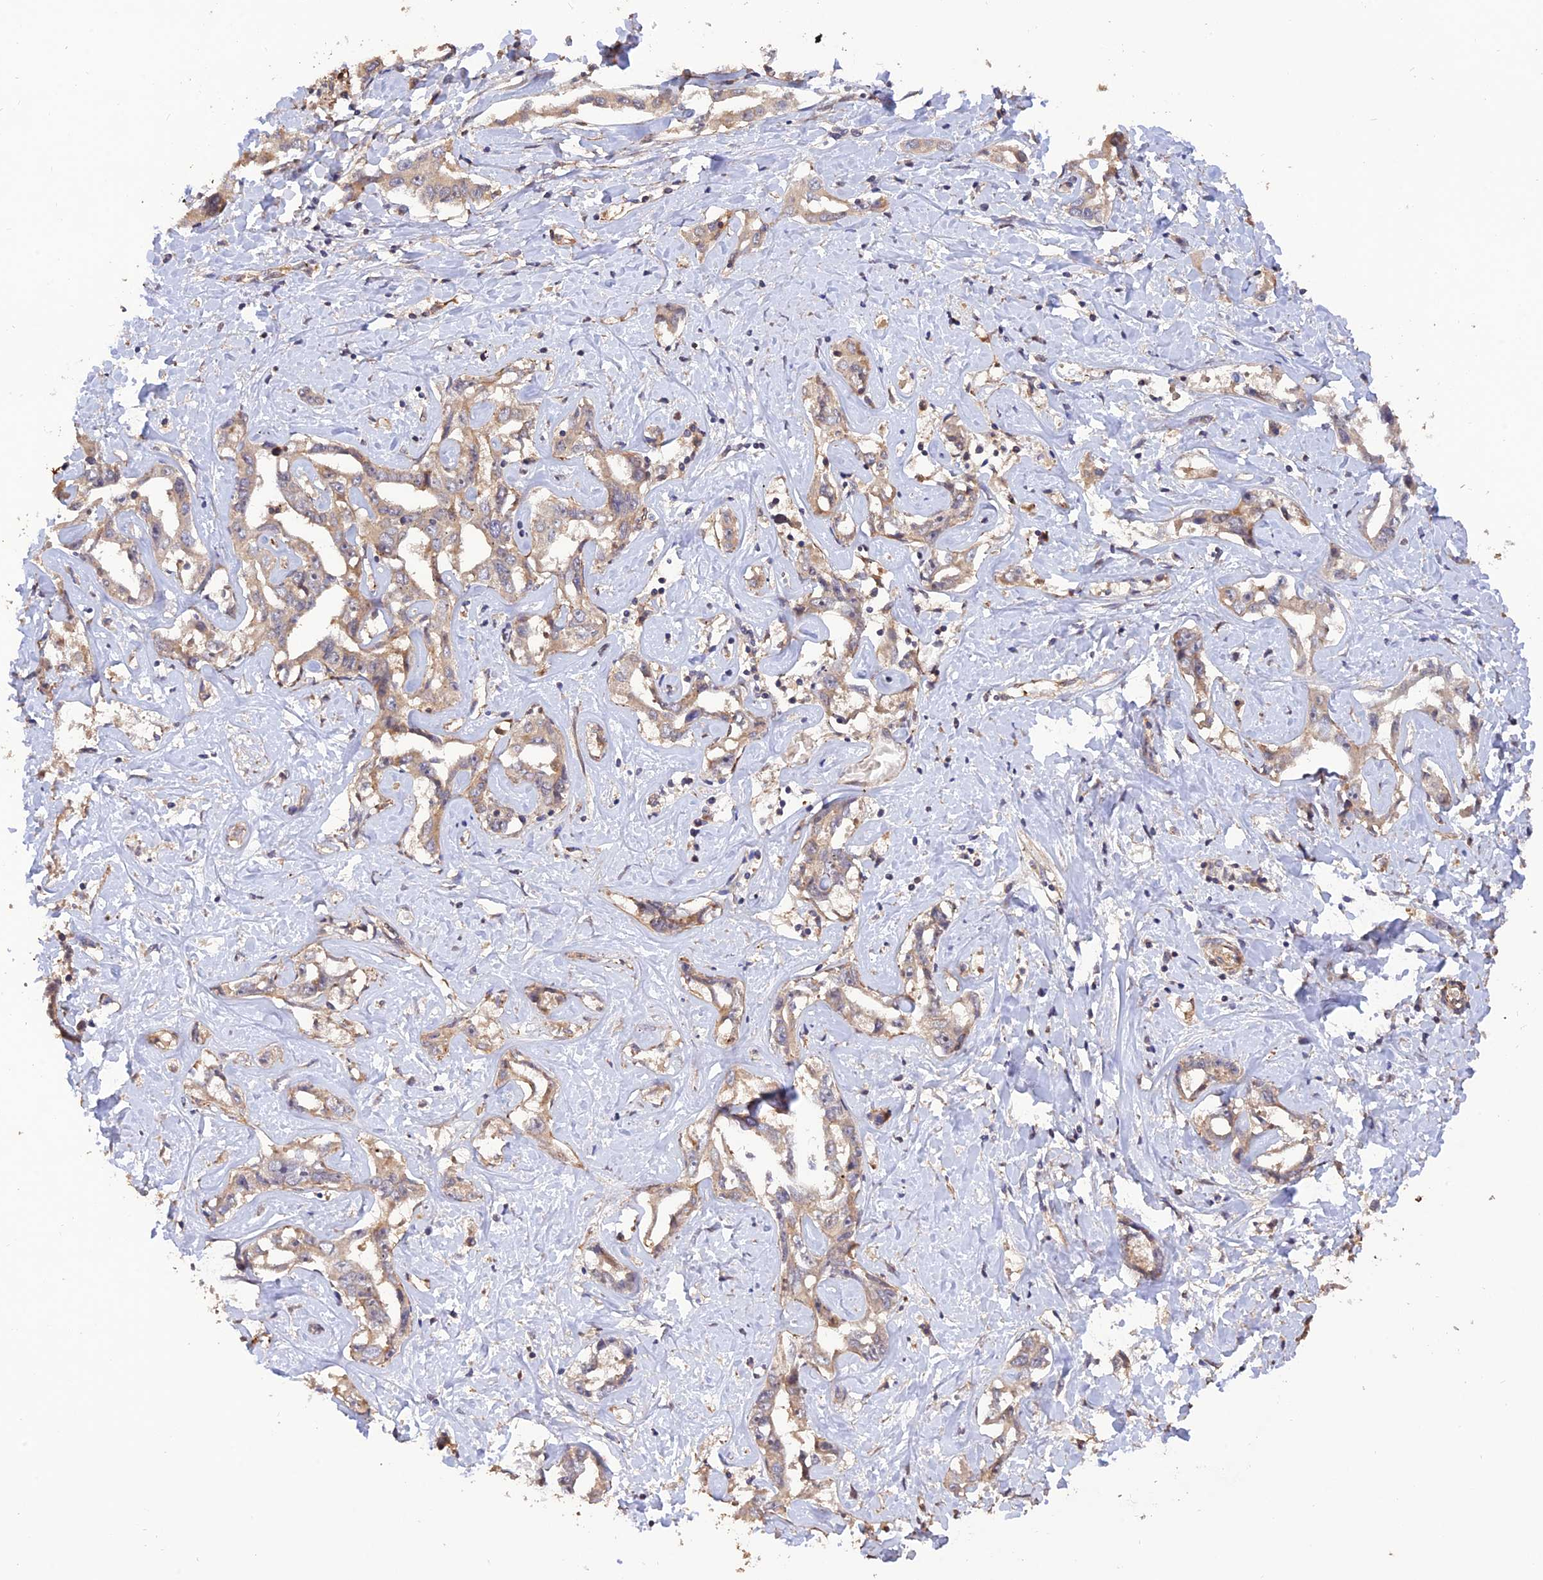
{"staining": {"intensity": "weak", "quantity": ">75%", "location": "cytoplasmic/membranous"}, "tissue": "liver cancer", "cell_type": "Tumor cells", "image_type": "cancer", "snomed": [{"axis": "morphology", "description": "Cholangiocarcinoma"}, {"axis": "topography", "description": "Liver"}], "caption": "This micrograph shows immunohistochemistry (IHC) staining of human liver cancer, with low weak cytoplasmic/membranous expression in approximately >75% of tumor cells.", "gene": "CREBL2", "patient": {"sex": "male", "age": 59}}